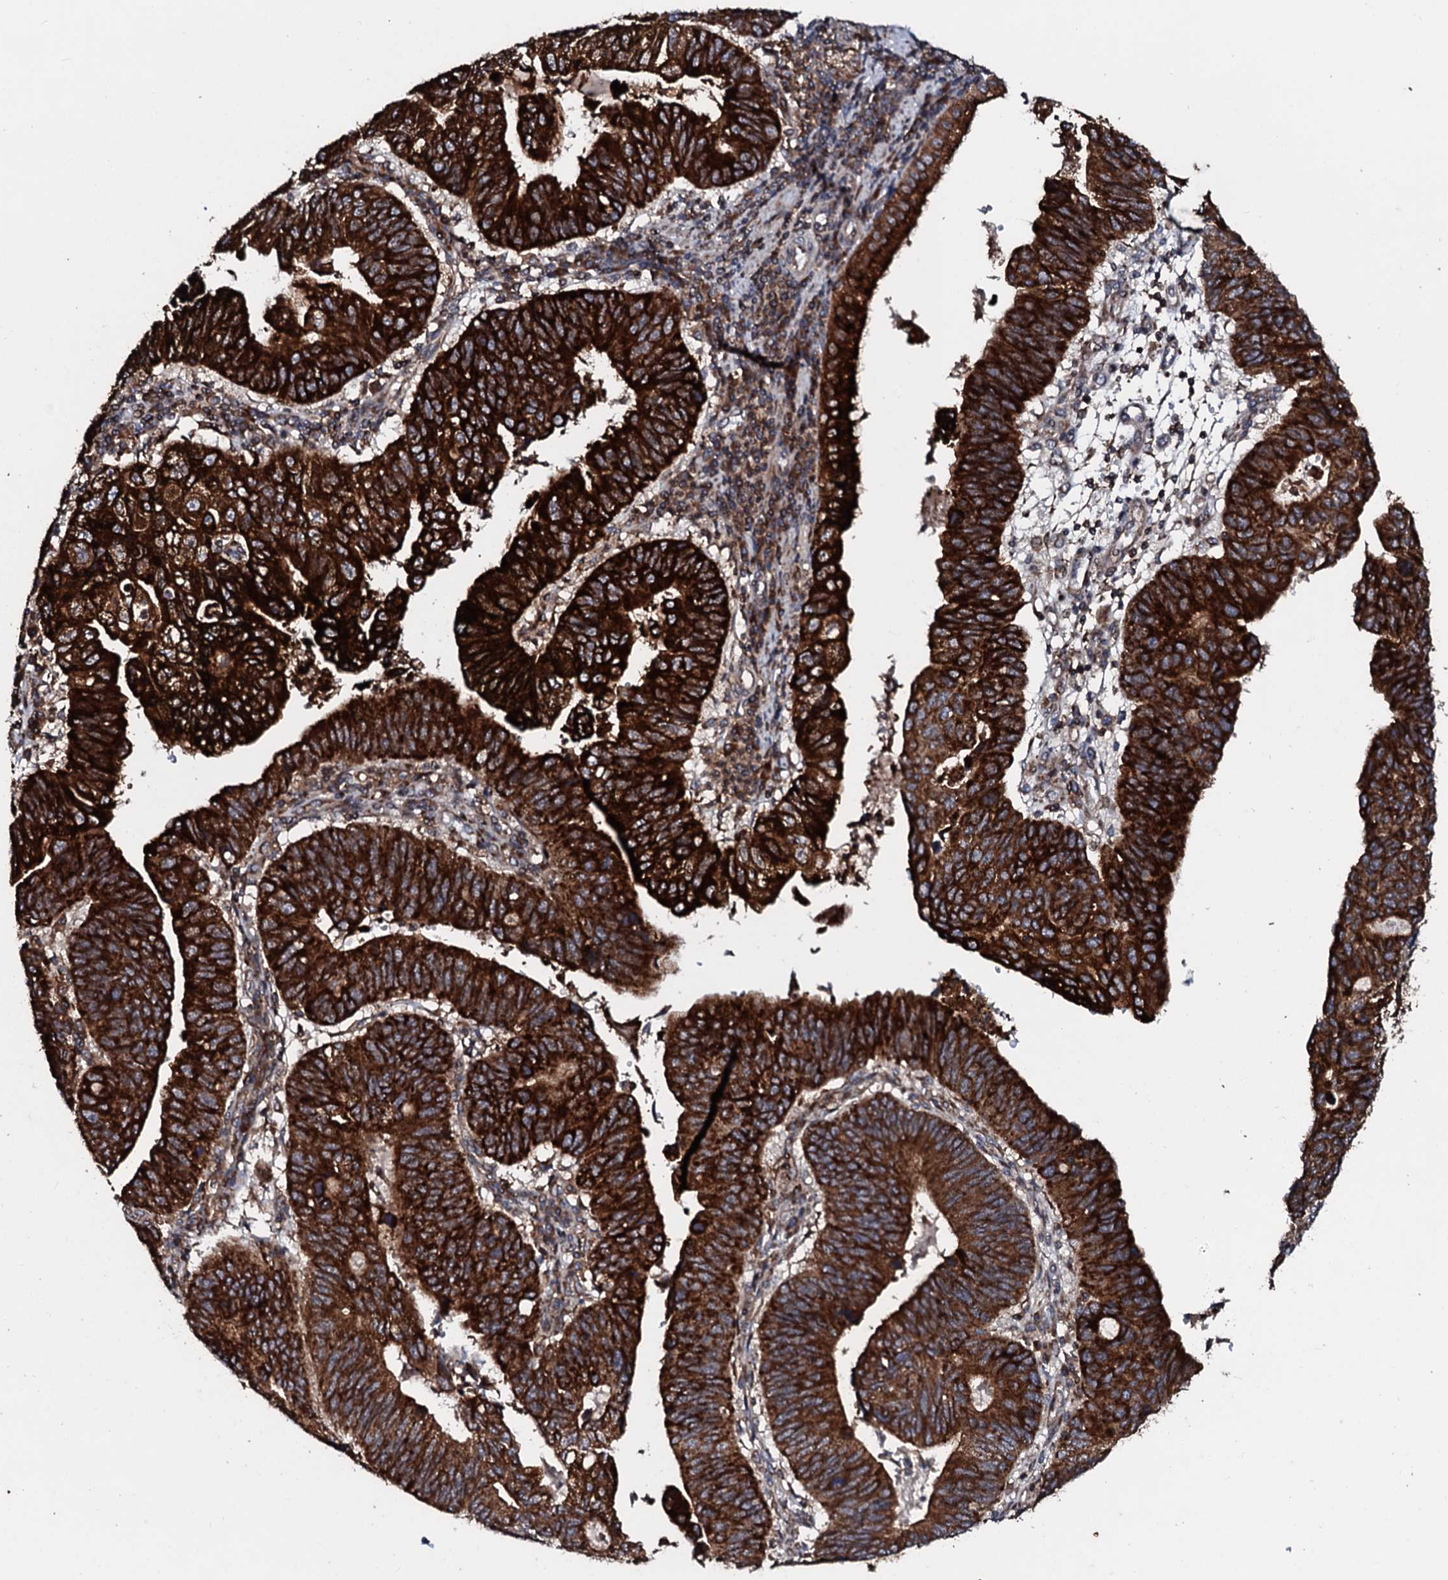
{"staining": {"intensity": "strong", "quantity": ">75%", "location": "cytoplasmic/membranous"}, "tissue": "stomach cancer", "cell_type": "Tumor cells", "image_type": "cancer", "snomed": [{"axis": "morphology", "description": "Adenocarcinoma, NOS"}, {"axis": "topography", "description": "Stomach"}], "caption": "Adenocarcinoma (stomach) was stained to show a protein in brown. There is high levels of strong cytoplasmic/membranous expression in about >75% of tumor cells.", "gene": "SDHAF2", "patient": {"sex": "male", "age": 59}}